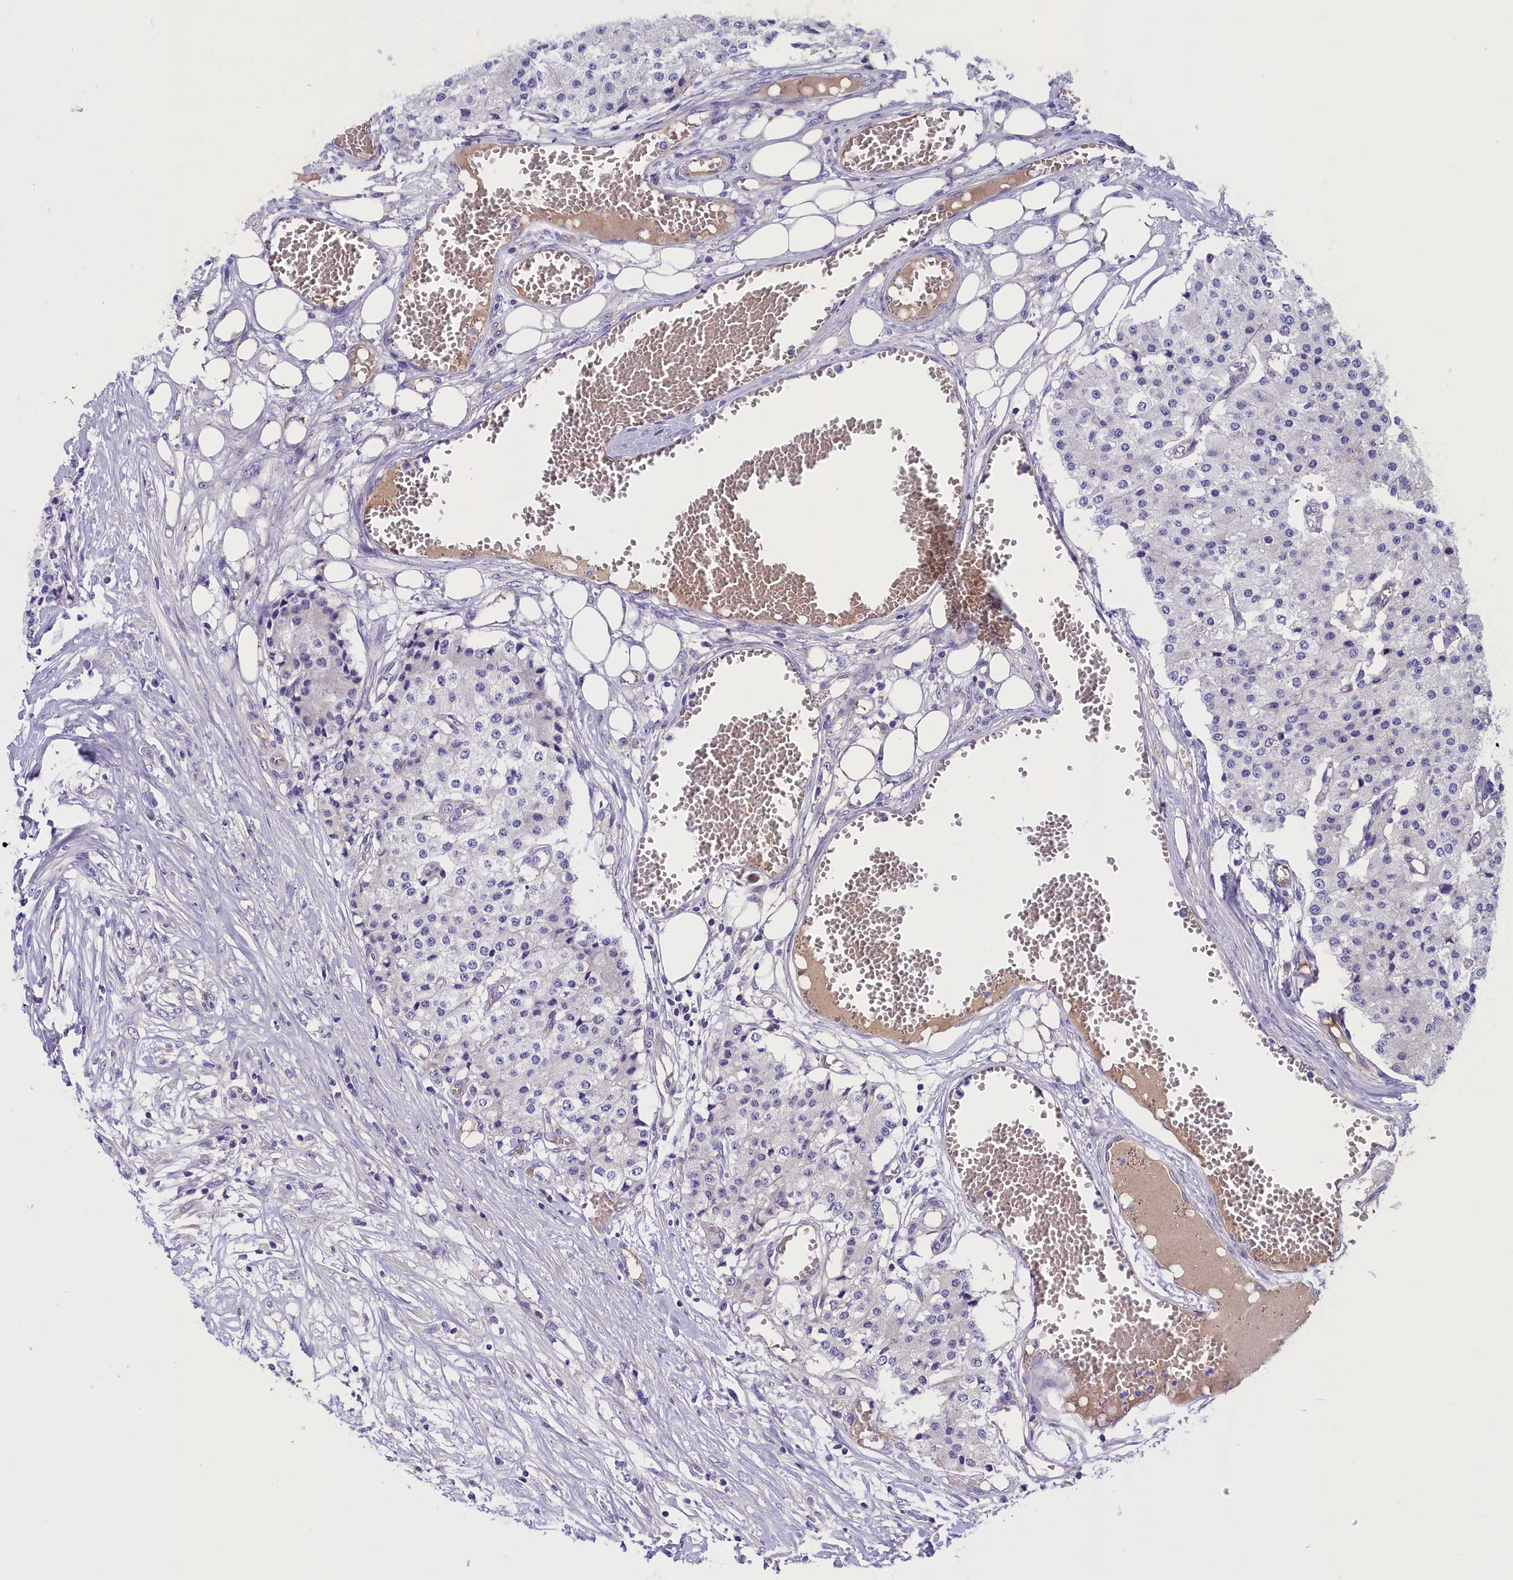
{"staining": {"intensity": "negative", "quantity": "none", "location": "none"}, "tissue": "carcinoid", "cell_type": "Tumor cells", "image_type": "cancer", "snomed": [{"axis": "morphology", "description": "Carcinoid, malignant, NOS"}, {"axis": "topography", "description": "Colon"}], "caption": "Immunohistochemistry photomicrograph of human malignant carcinoid stained for a protein (brown), which displays no positivity in tumor cells.", "gene": "CCDC32", "patient": {"sex": "female", "age": 52}}